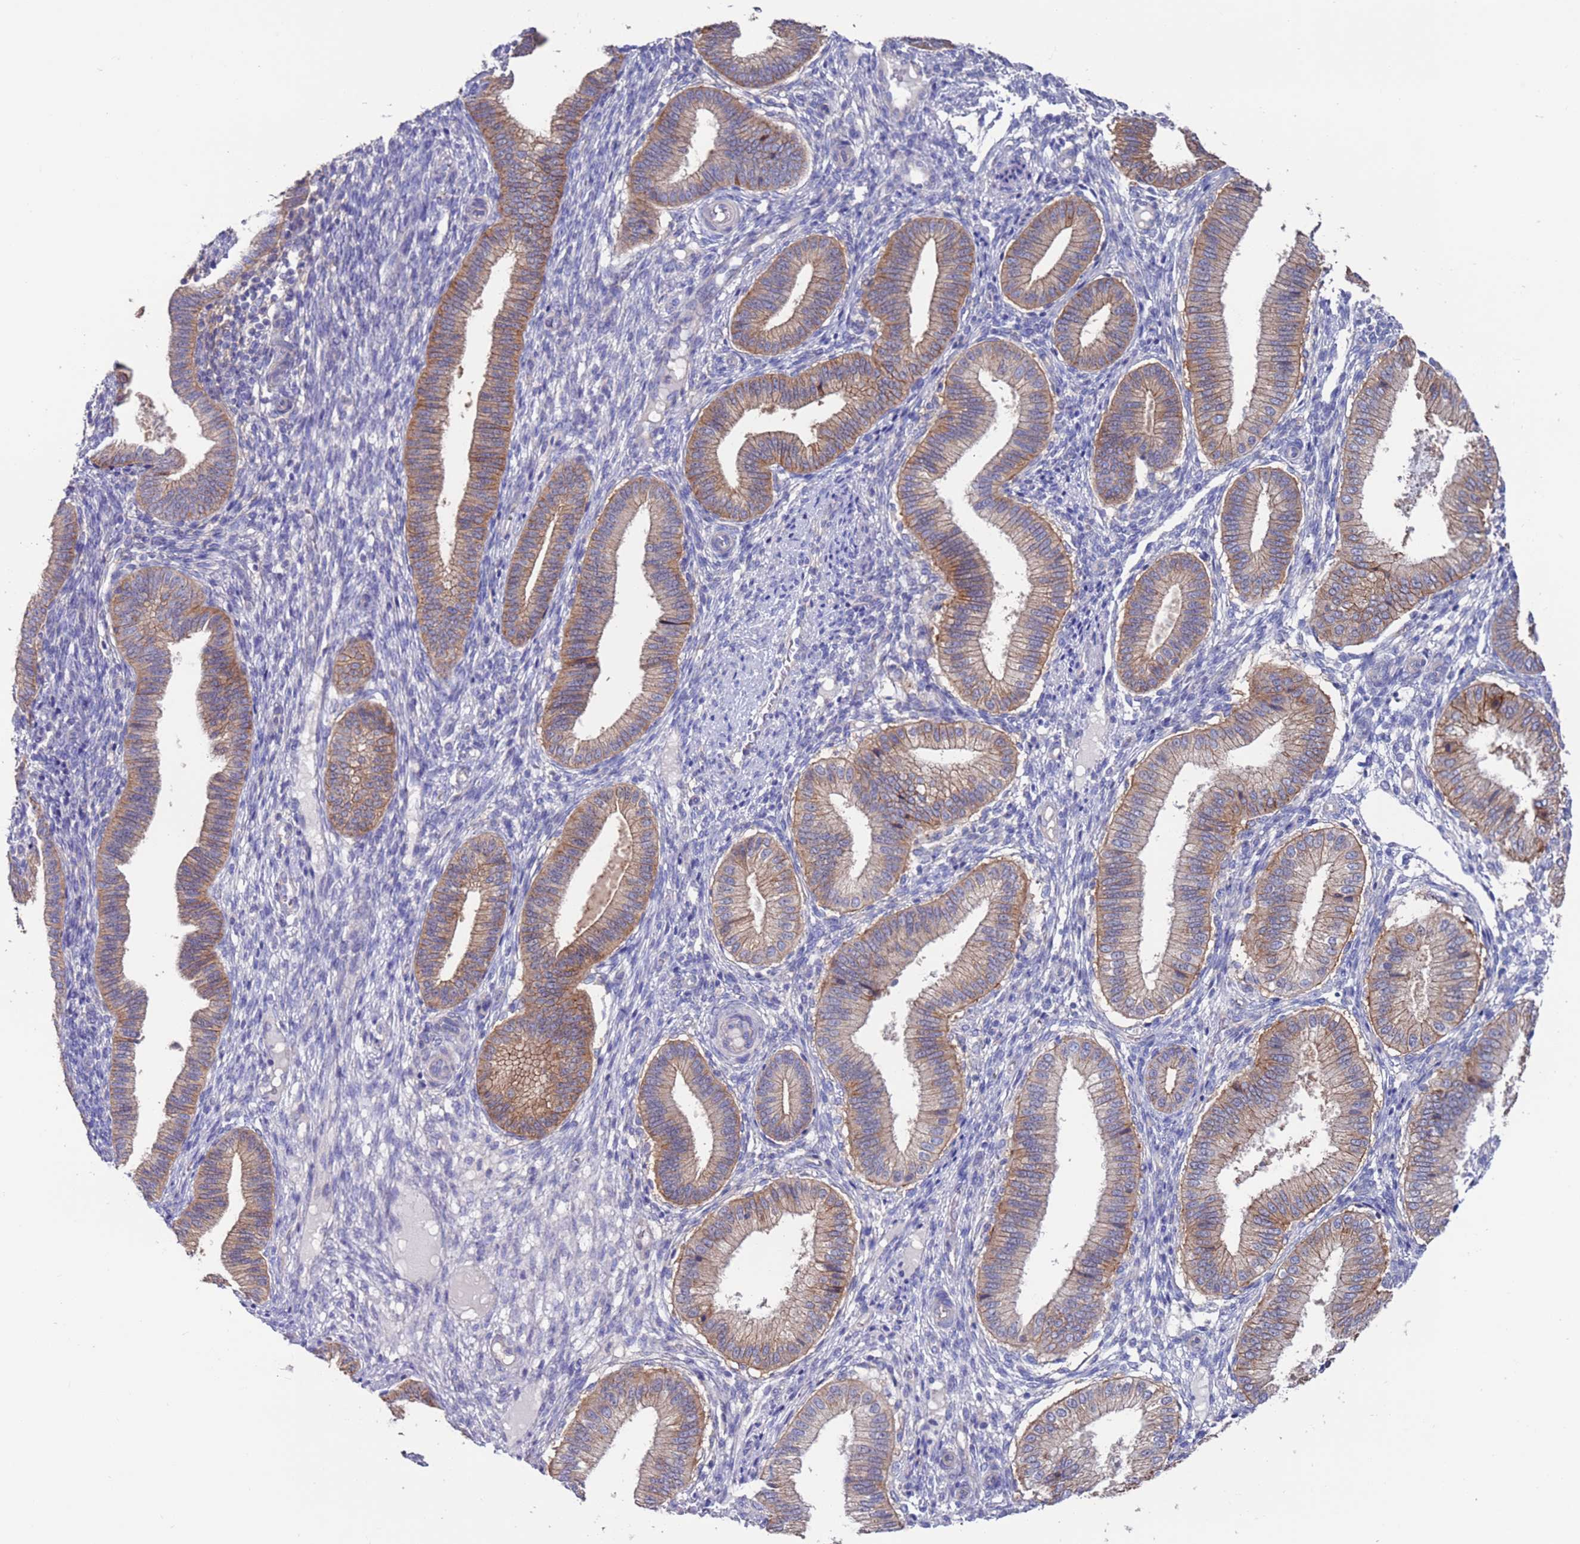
{"staining": {"intensity": "negative", "quantity": "none", "location": "none"}, "tissue": "endometrium", "cell_type": "Cells in endometrial stroma", "image_type": "normal", "snomed": [{"axis": "morphology", "description": "Normal tissue, NOS"}, {"axis": "topography", "description": "Endometrium"}], "caption": "The micrograph exhibits no staining of cells in endometrial stroma in benign endometrium.", "gene": "KRTCAP3", "patient": {"sex": "female", "age": 39}}